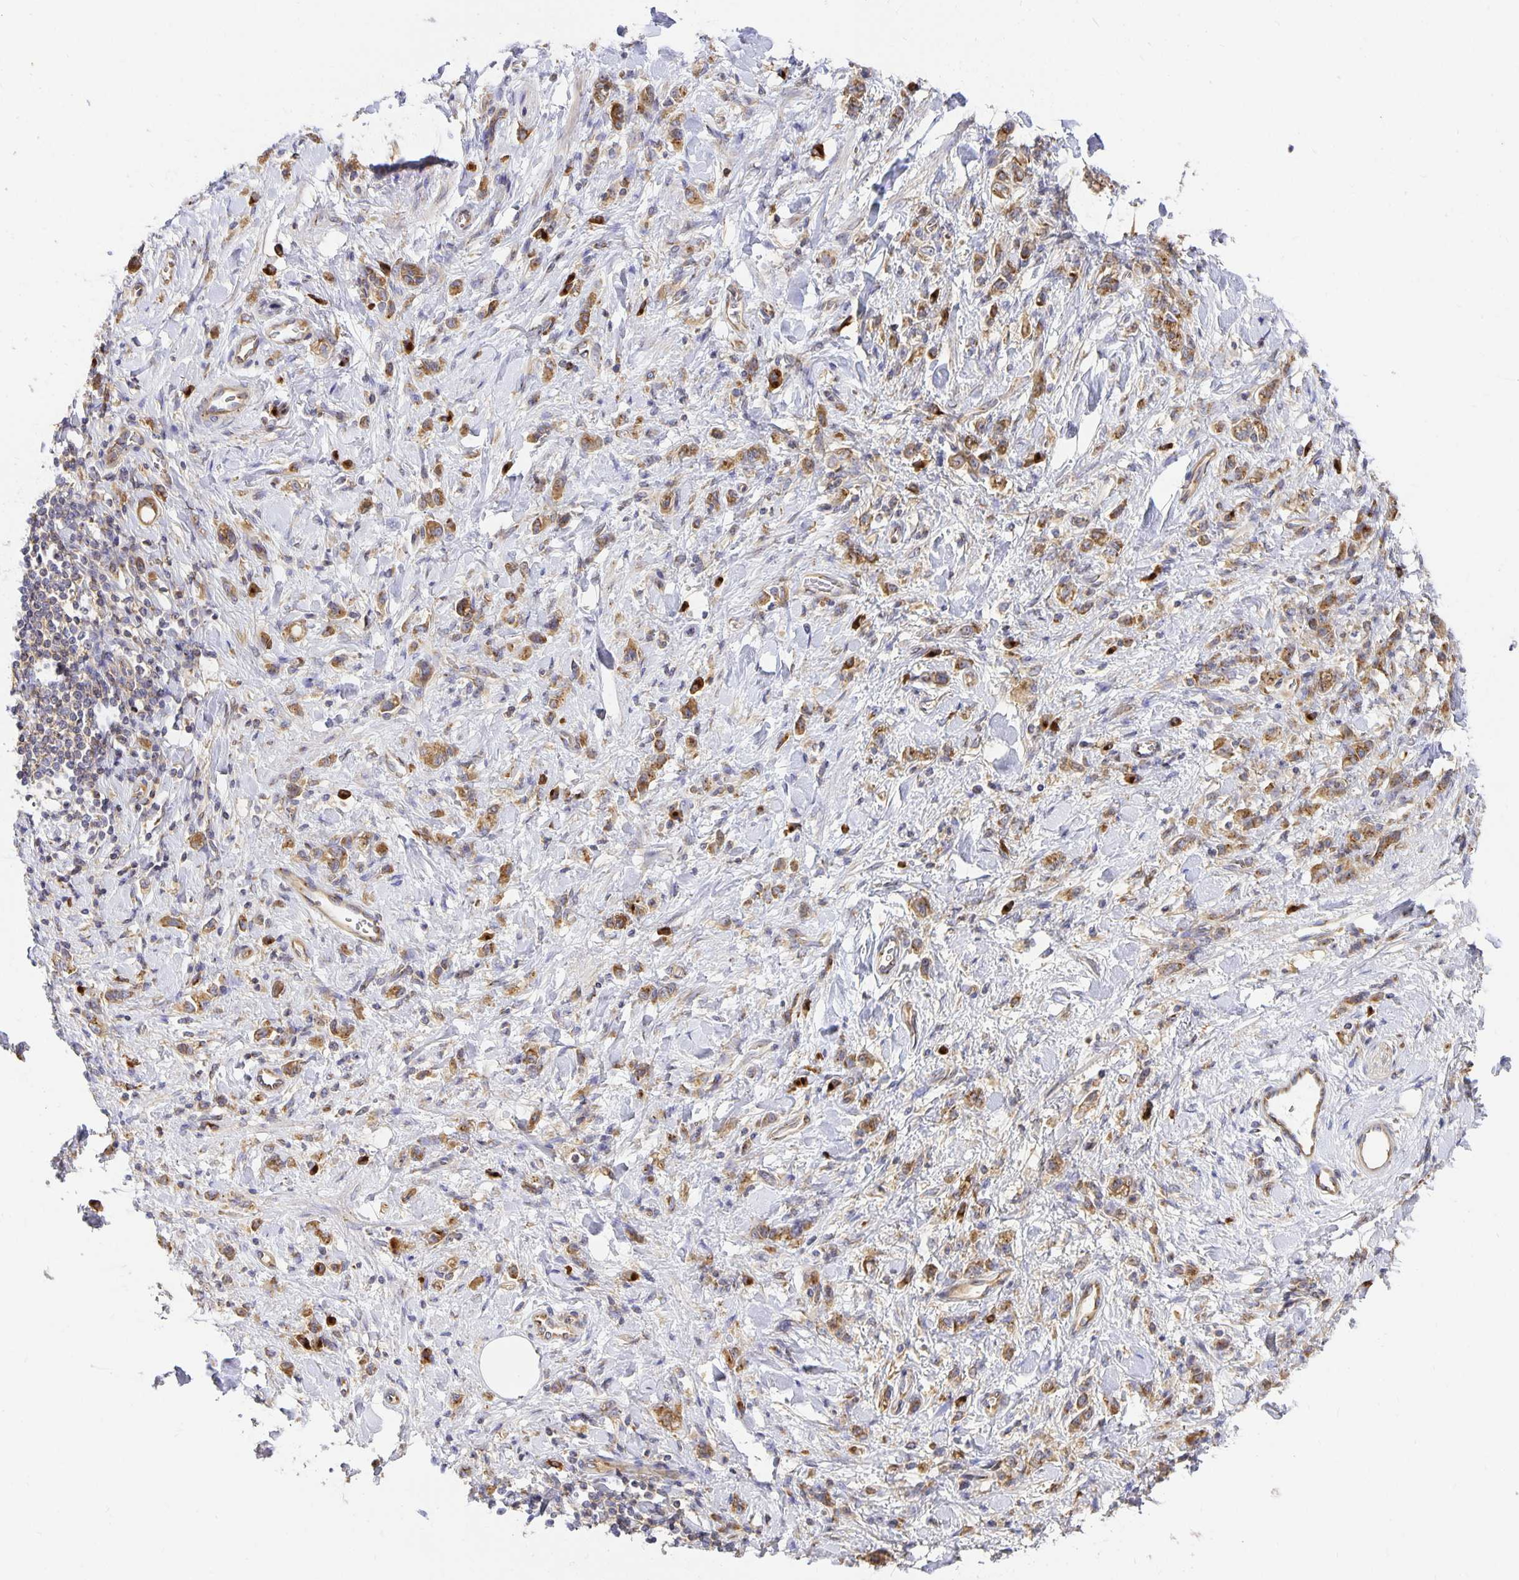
{"staining": {"intensity": "moderate", "quantity": ">75%", "location": "cytoplasmic/membranous"}, "tissue": "stomach cancer", "cell_type": "Tumor cells", "image_type": "cancer", "snomed": [{"axis": "morphology", "description": "Adenocarcinoma, NOS"}, {"axis": "topography", "description": "Stomach"}], "caption": "An immunohistochemistry (IHC) image of tumor tissue is shown. Protein staining in brown labels moderate cytoplasmic/membranous positivity in stomach cancer (adenocarcinoma) within tumor cells.", "gene": "USO1", "patient": {"sex": "male", "age": 77}}